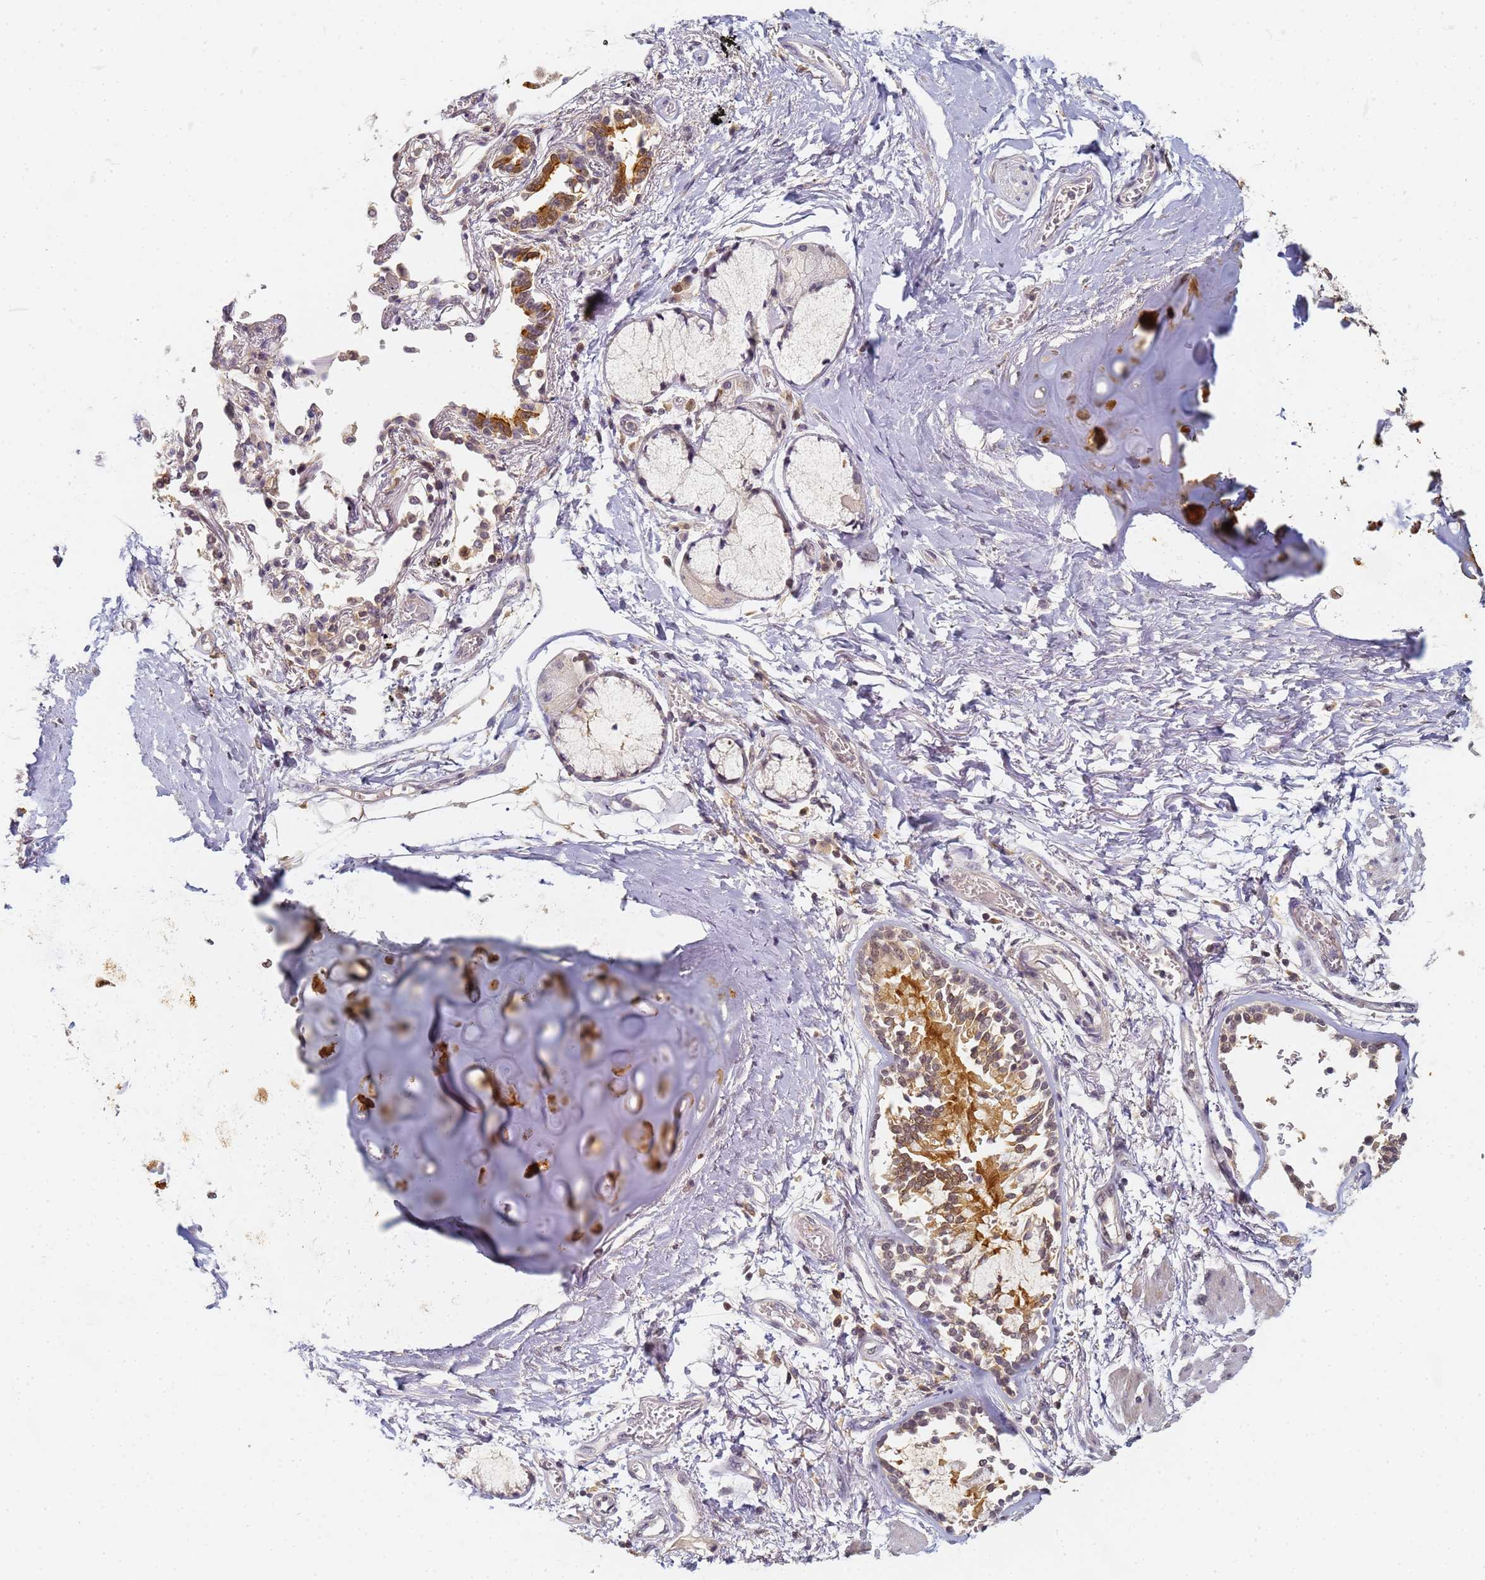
{"staining": {"intensity": "moderate", "quantity": ">75%", "location": "nuclear"}, "tissue": "adipose tissue", "cell_type": "Adipocytes", "image_type": "normal", "snomed": [{"axis": "morphology", "description": "Normal tissue, NOS"}, {"axis": "topography", "description": "Cartilage tissue"}], "caption": "A high-resolution photomicrograph shows immunohistochemistry (IHC) staining of normal adipose tissue, which shows moderate nuclear staining in about >75% of adipocytes.", "gene": "HMCES", "patient": {"sex": "male", "age": 73}}